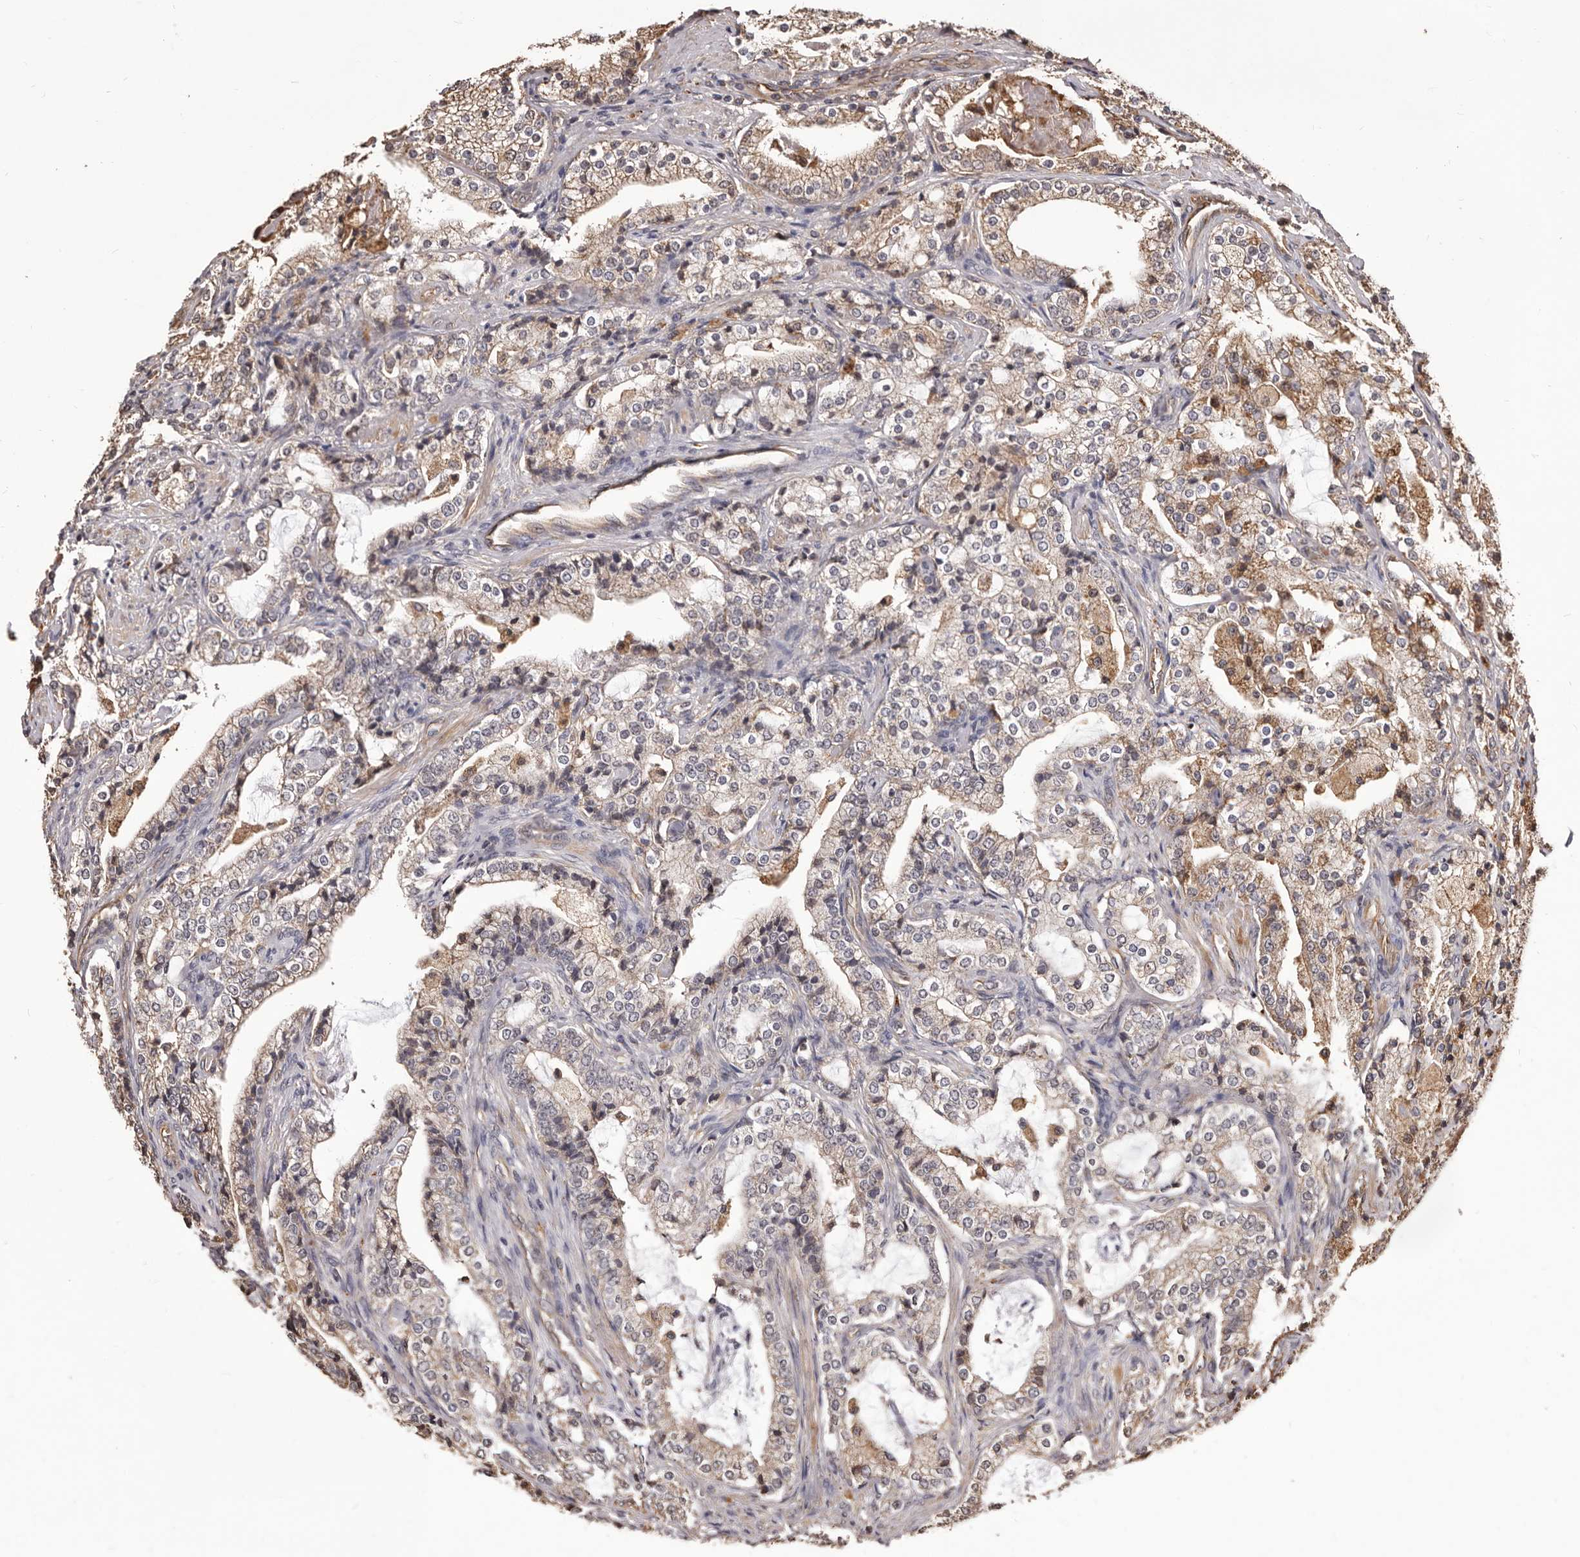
{"staining": {"intensity": "weak", "quantity": "25%-75%", "location": "cytoplasmic/membranous"}, "tissue": "prostate cancer", "cell_type": "Tumor cells", "image_type": "cancer", "snomed": [{"axis": "morphology", "description": "Adenocarcinoma, High grade"}, {"axis": "topography", "description": "Prostate"}], "caption": "Protein expression analysis of prostate cancer (adenocarcinoma (high-grade)) reveals weak cytoplasmic/membranous positivity in about 25%-75% of tumor cells.", "gene": "ALPK1", "patient": {"sex": "male", "age": 63}}